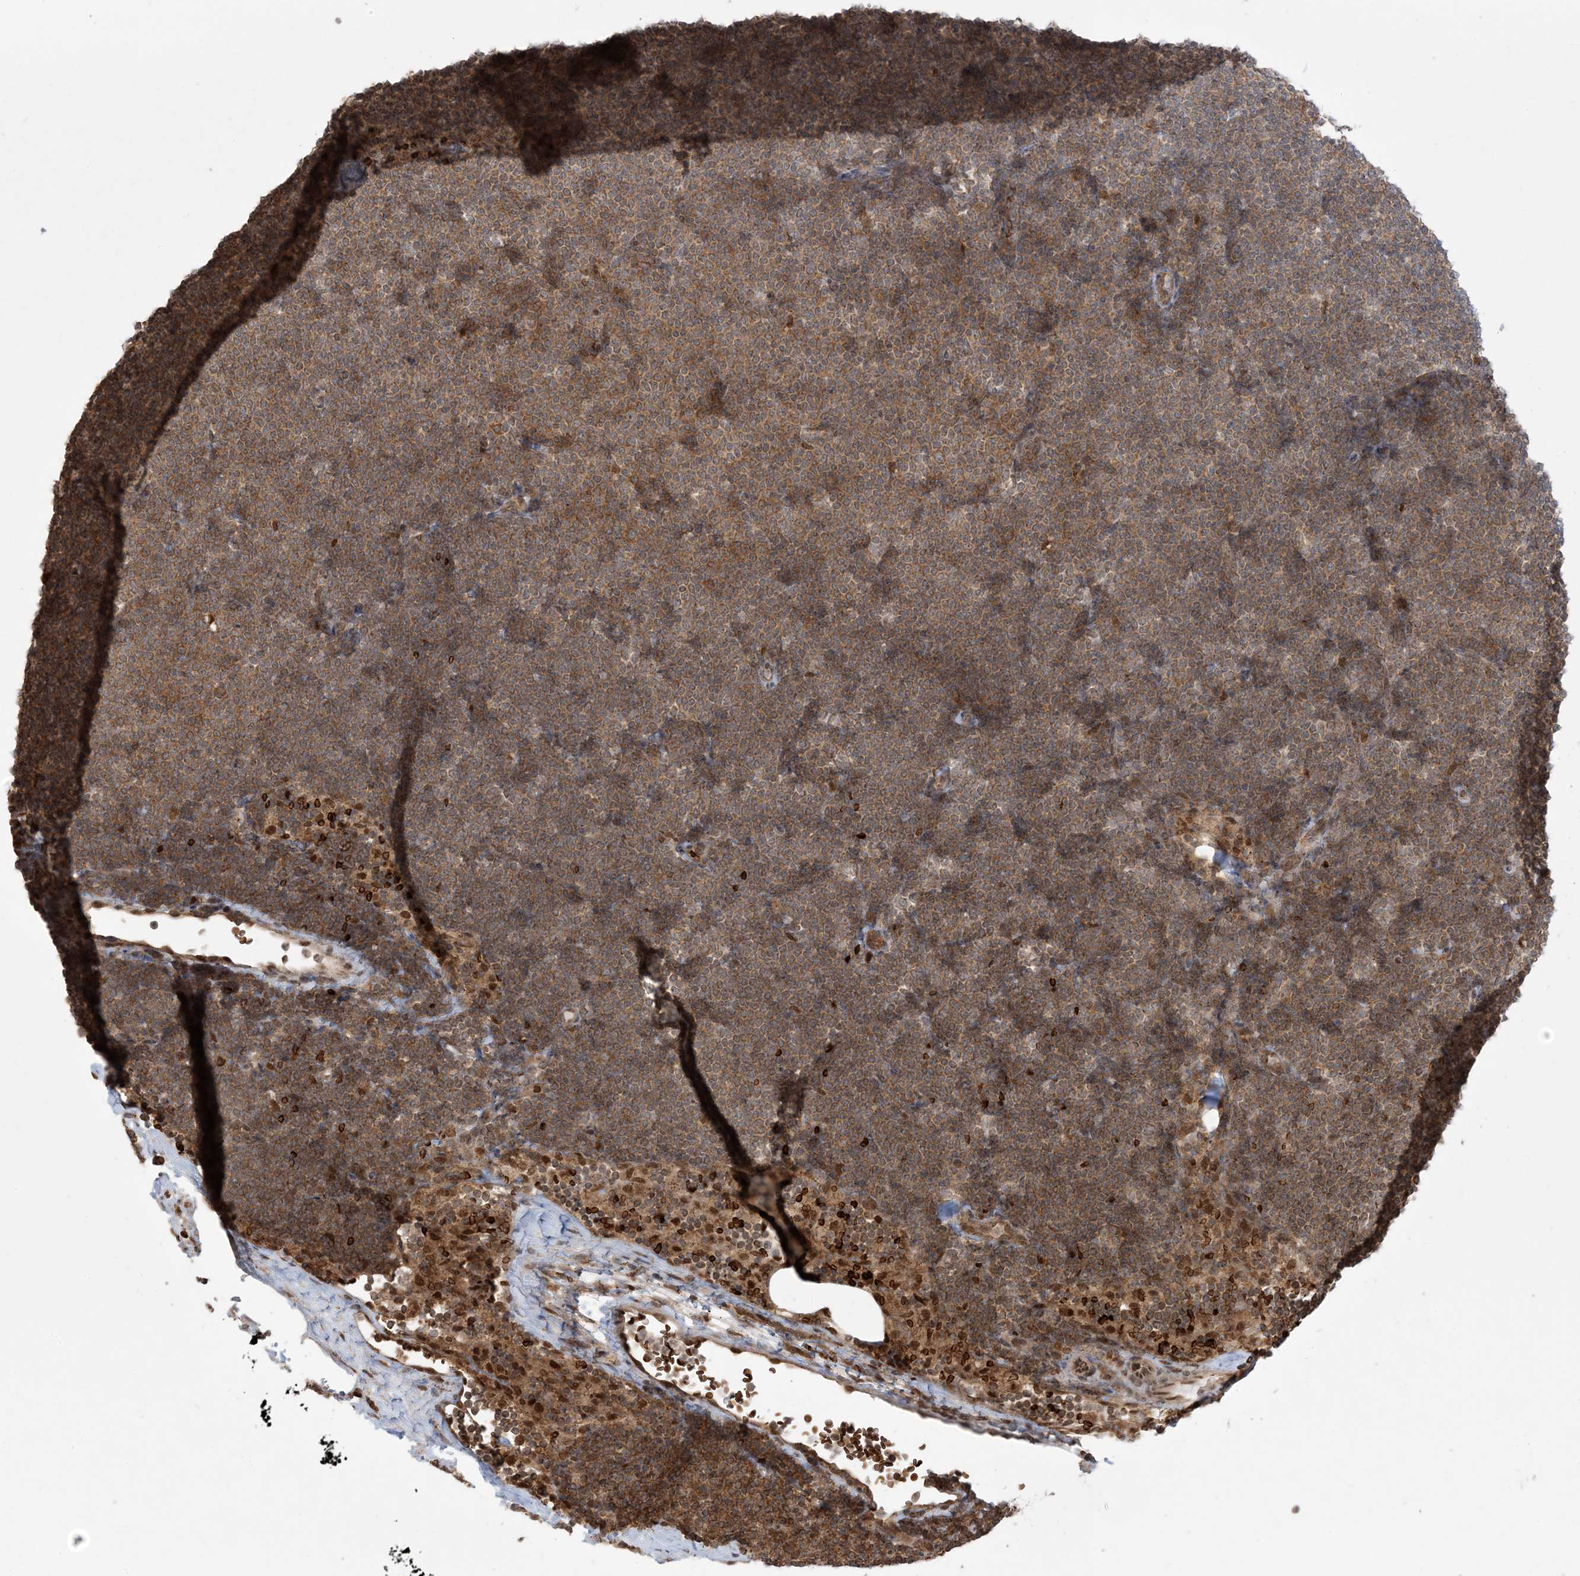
{"staining": {"intensity": "moderate", "quantity": ">75%", "location": "cytoplasmic/membranous"}, "tissue": "lymphoma", "cell_type": "Tumor cells", "image_type": "cancer", "snomed": [{"axis": "morphology", "description": "Malignant lymphoma, non-Hodgkin's type, Low grade"}, {"axis": "topography", "description": "Lymph node"}], "caption": "A medium amount of moderate cytoplasmic/membranous positivity is seen in approximately >75% of tumor cells in lymphoma tissue.", "gene": "ABCF3", "patient": {"sex": "female", "age": 53}}